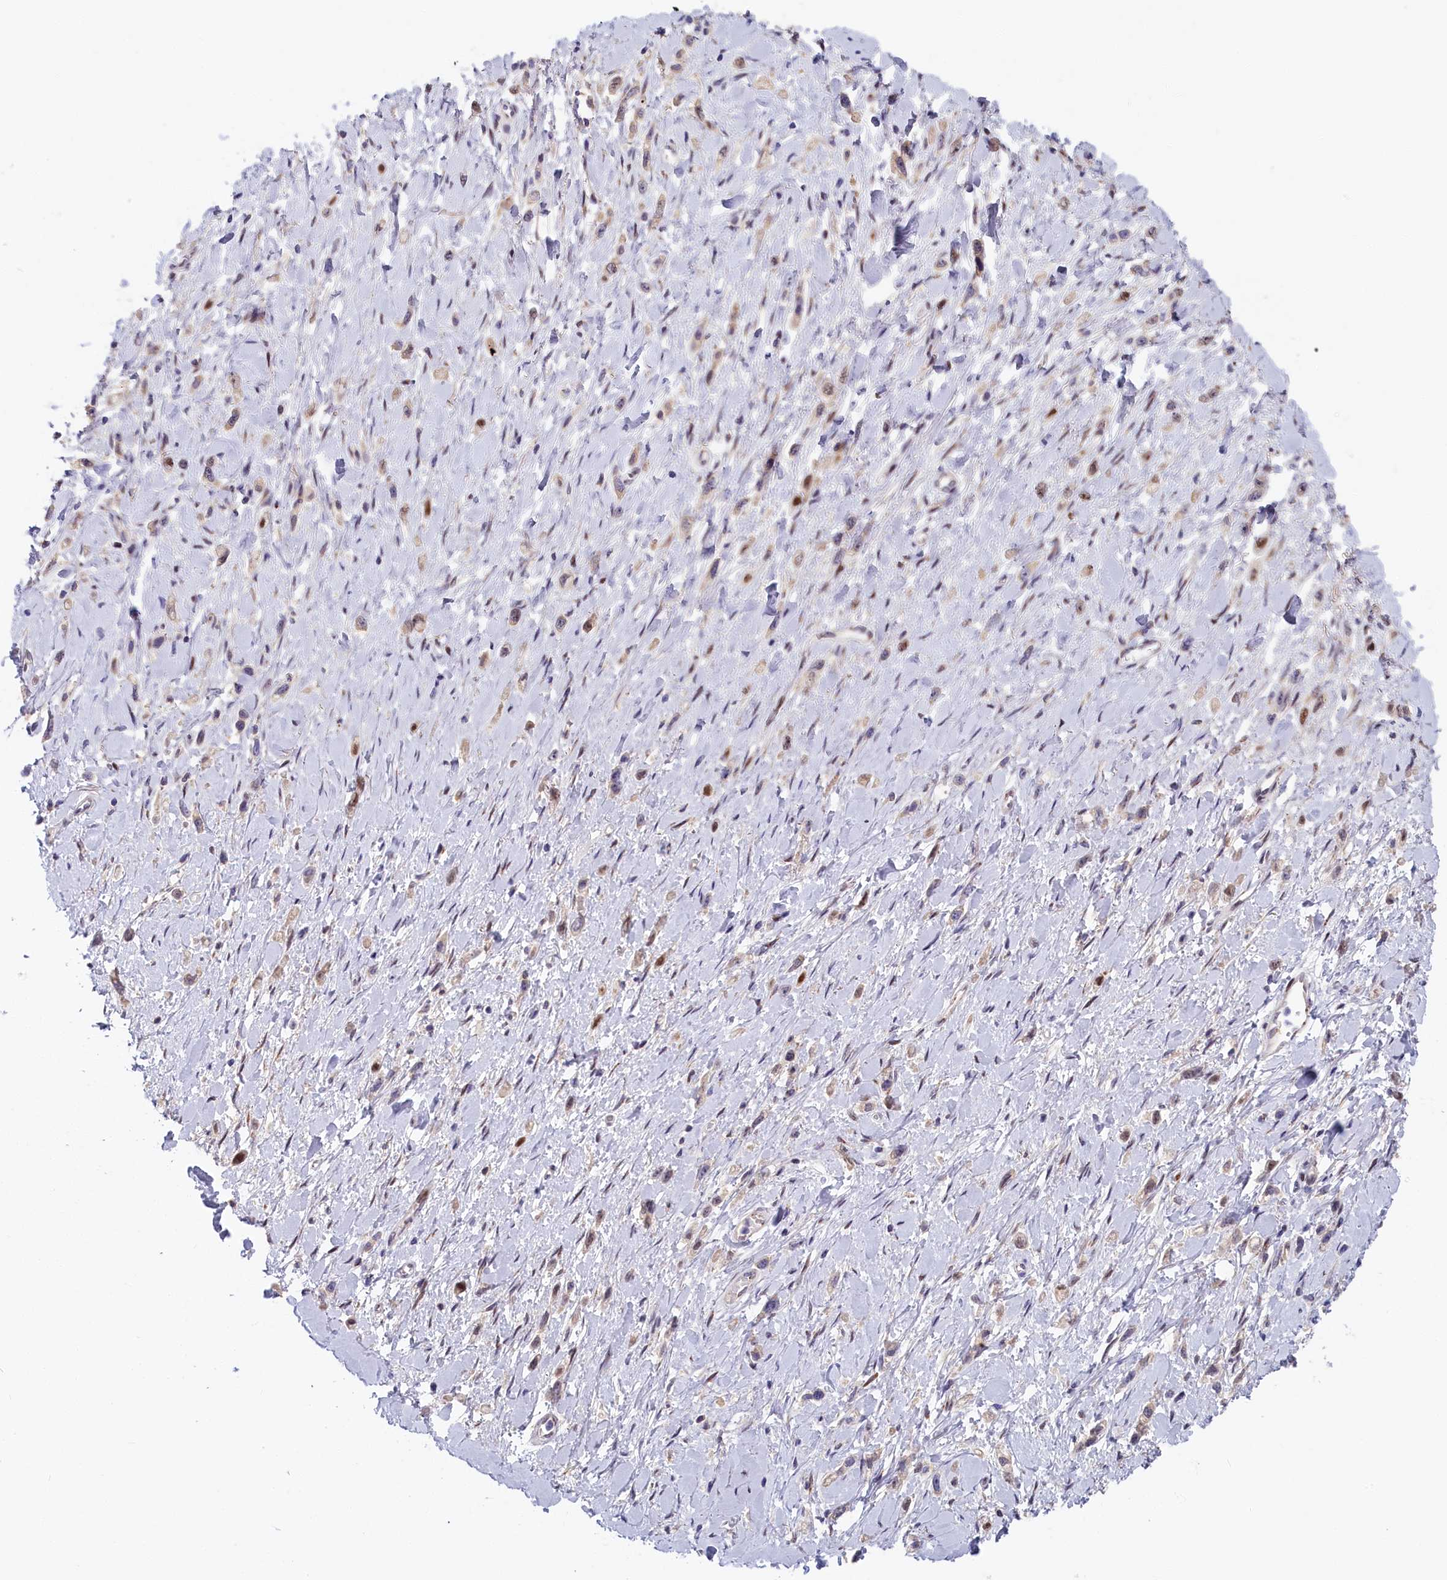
{"staining": {"intensity": "negative", "quantity": "none", "location": "none"}, "tissue": "stomach cancer", "cell_type": "Tumor cells", "image_type": "cancer", "snomed": [{"axis": "morphology", "description": "Adenocarcinoma, NOS"}, {"axis": "topography", "description": "Stomach"}], "caption": "This histopathology image is of stomach cancer stained with immunohistochemistry (IHC) to label a protein in brown with the nuclei are counter-stained blue. There is no staining in tumor cells. Brightfield microscopy of immunohistochemistry stained with DAB (brown) and hematoxylin (blue), captured at high magnification.", "gene": "CHST12", "patient": {"sex": "female", "age": 65}}